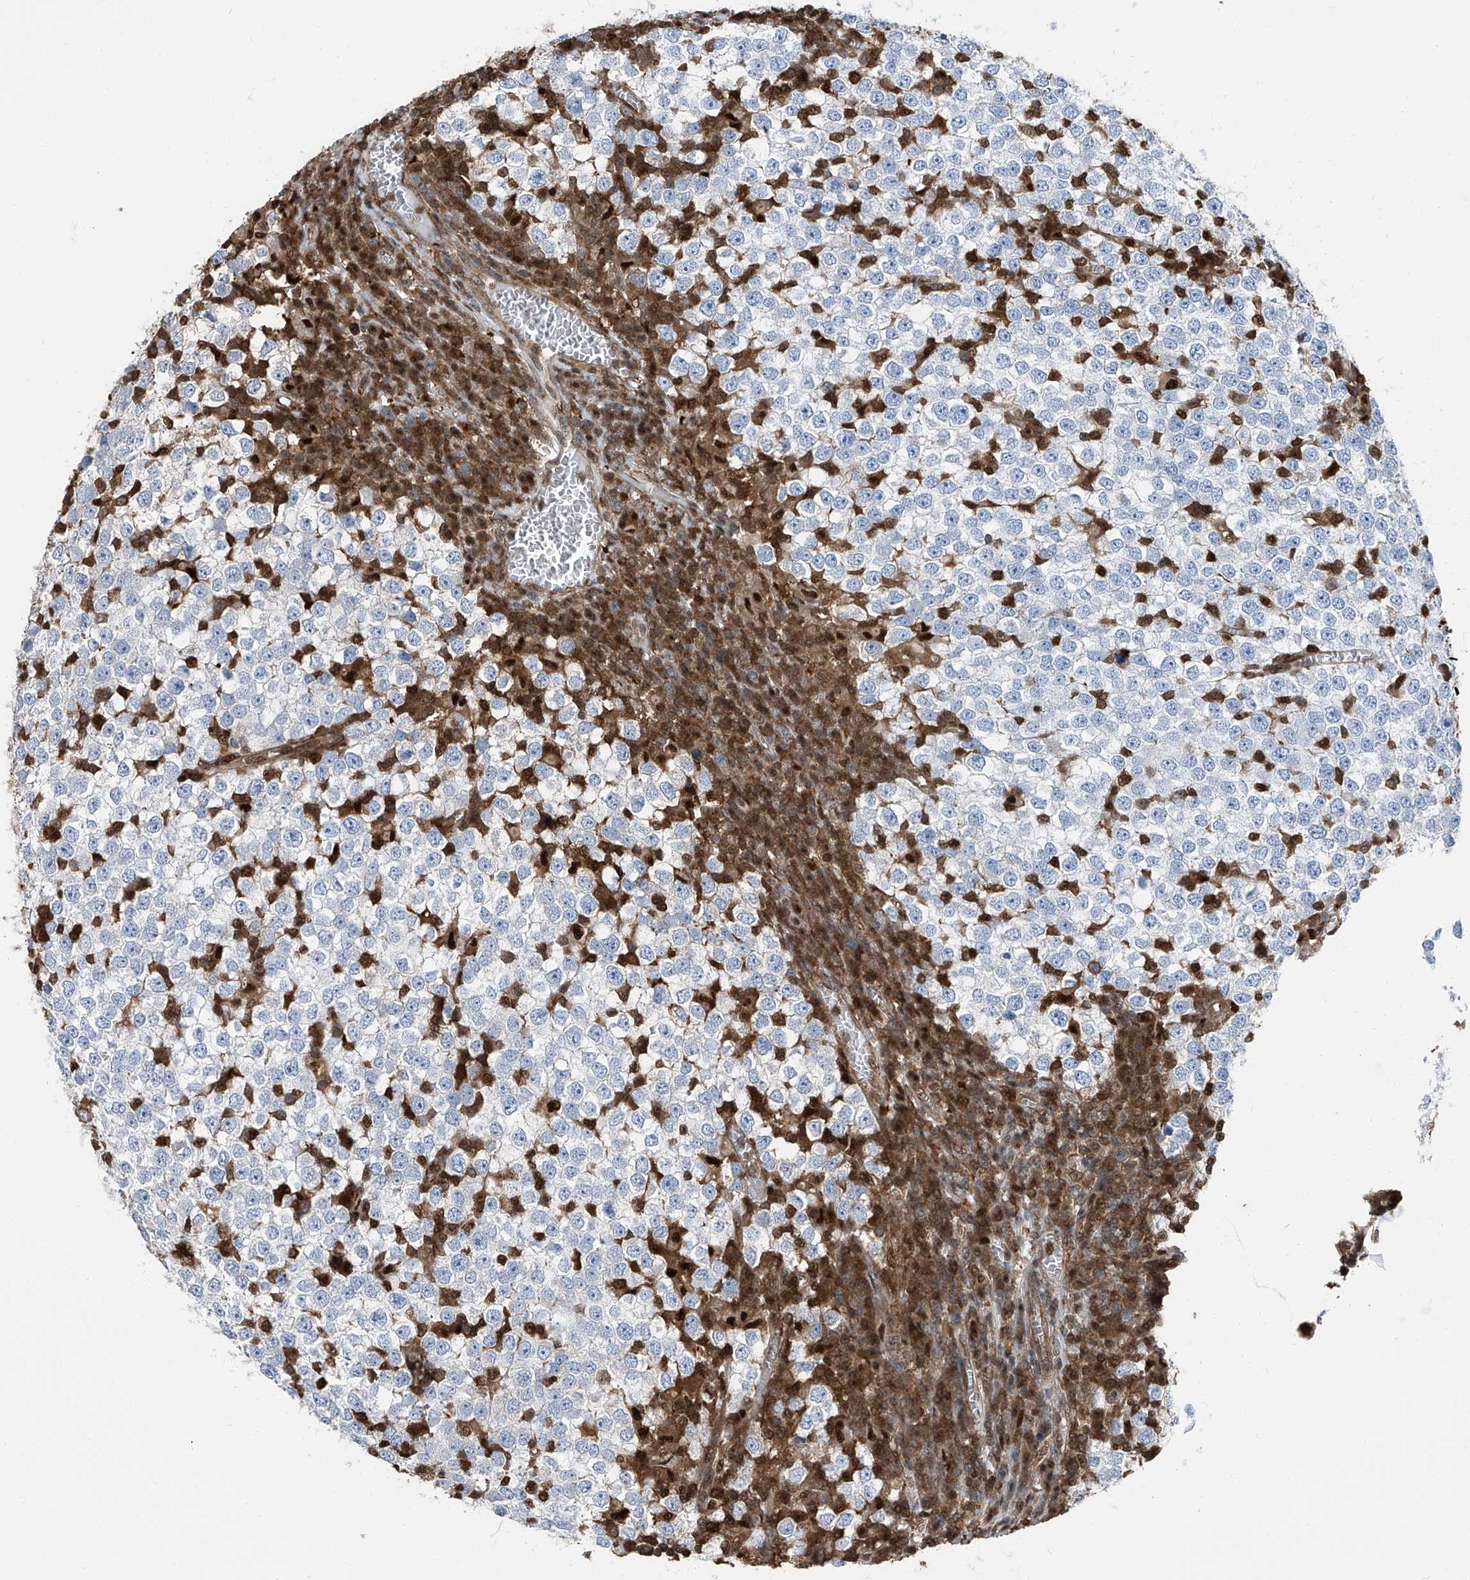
{"staining": {"intensity": "negative", "quantity": "none", "location": "none"}, "tissue": "testis cancer", "cell_type": "Tumor cells", "image_type": "cancer", "snomed": [{"axis": "morphology", "description": "Seminoma, NOS"}, {"axis": "topography", "description": "Testis"}], "caption": "Seminoma (testis) stained for a protein using immunohistochemistry (IHC) shows no expression tumor cells.", "gene": "PSMB10", "patient": {"sex": "male", "age": 65}}